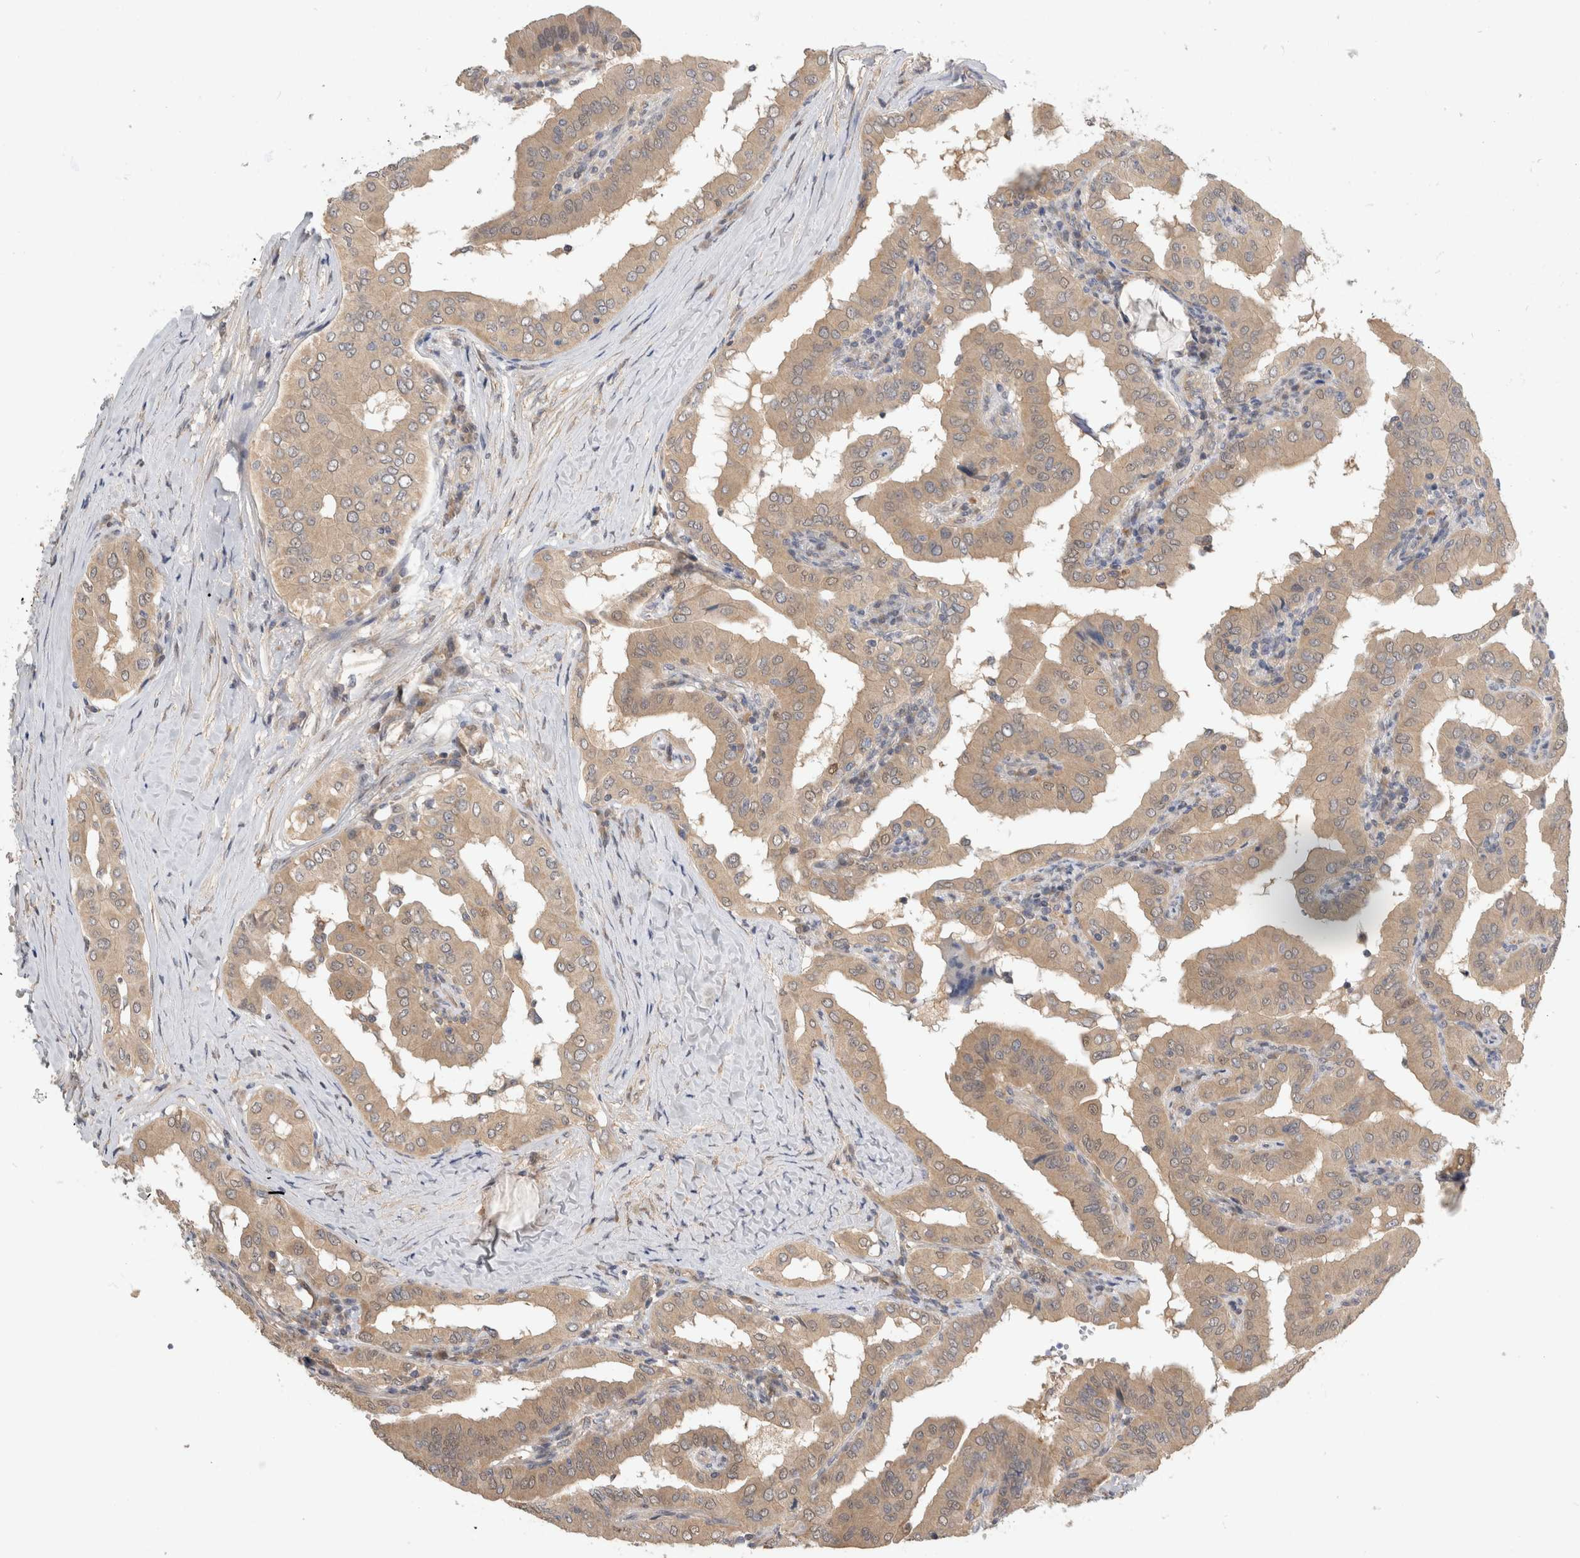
{"staining": {"intensity": "weak", "quantity": ">75%", "location": "cytoplasmic/membranous"}, "tissue": "thyroid cancer", "cell_type": "Tumor cells", "image_type": "cancer", "snomed": [{"axis": "morphology", "description": "Papillary adenocarcinoma, NOS"}, {"axis": "topography", "description": "Thyroid gland"}], "caption": "Approximately >75% of tumor cells in human thyroid cancer (papillary adenocarcinoma) display weak cytoplasmic/membranous protein positivity as visualized by brown immunohistochemical staining.", "gene": "PGM1", "patient": {"sex": "male", "age": 33}}